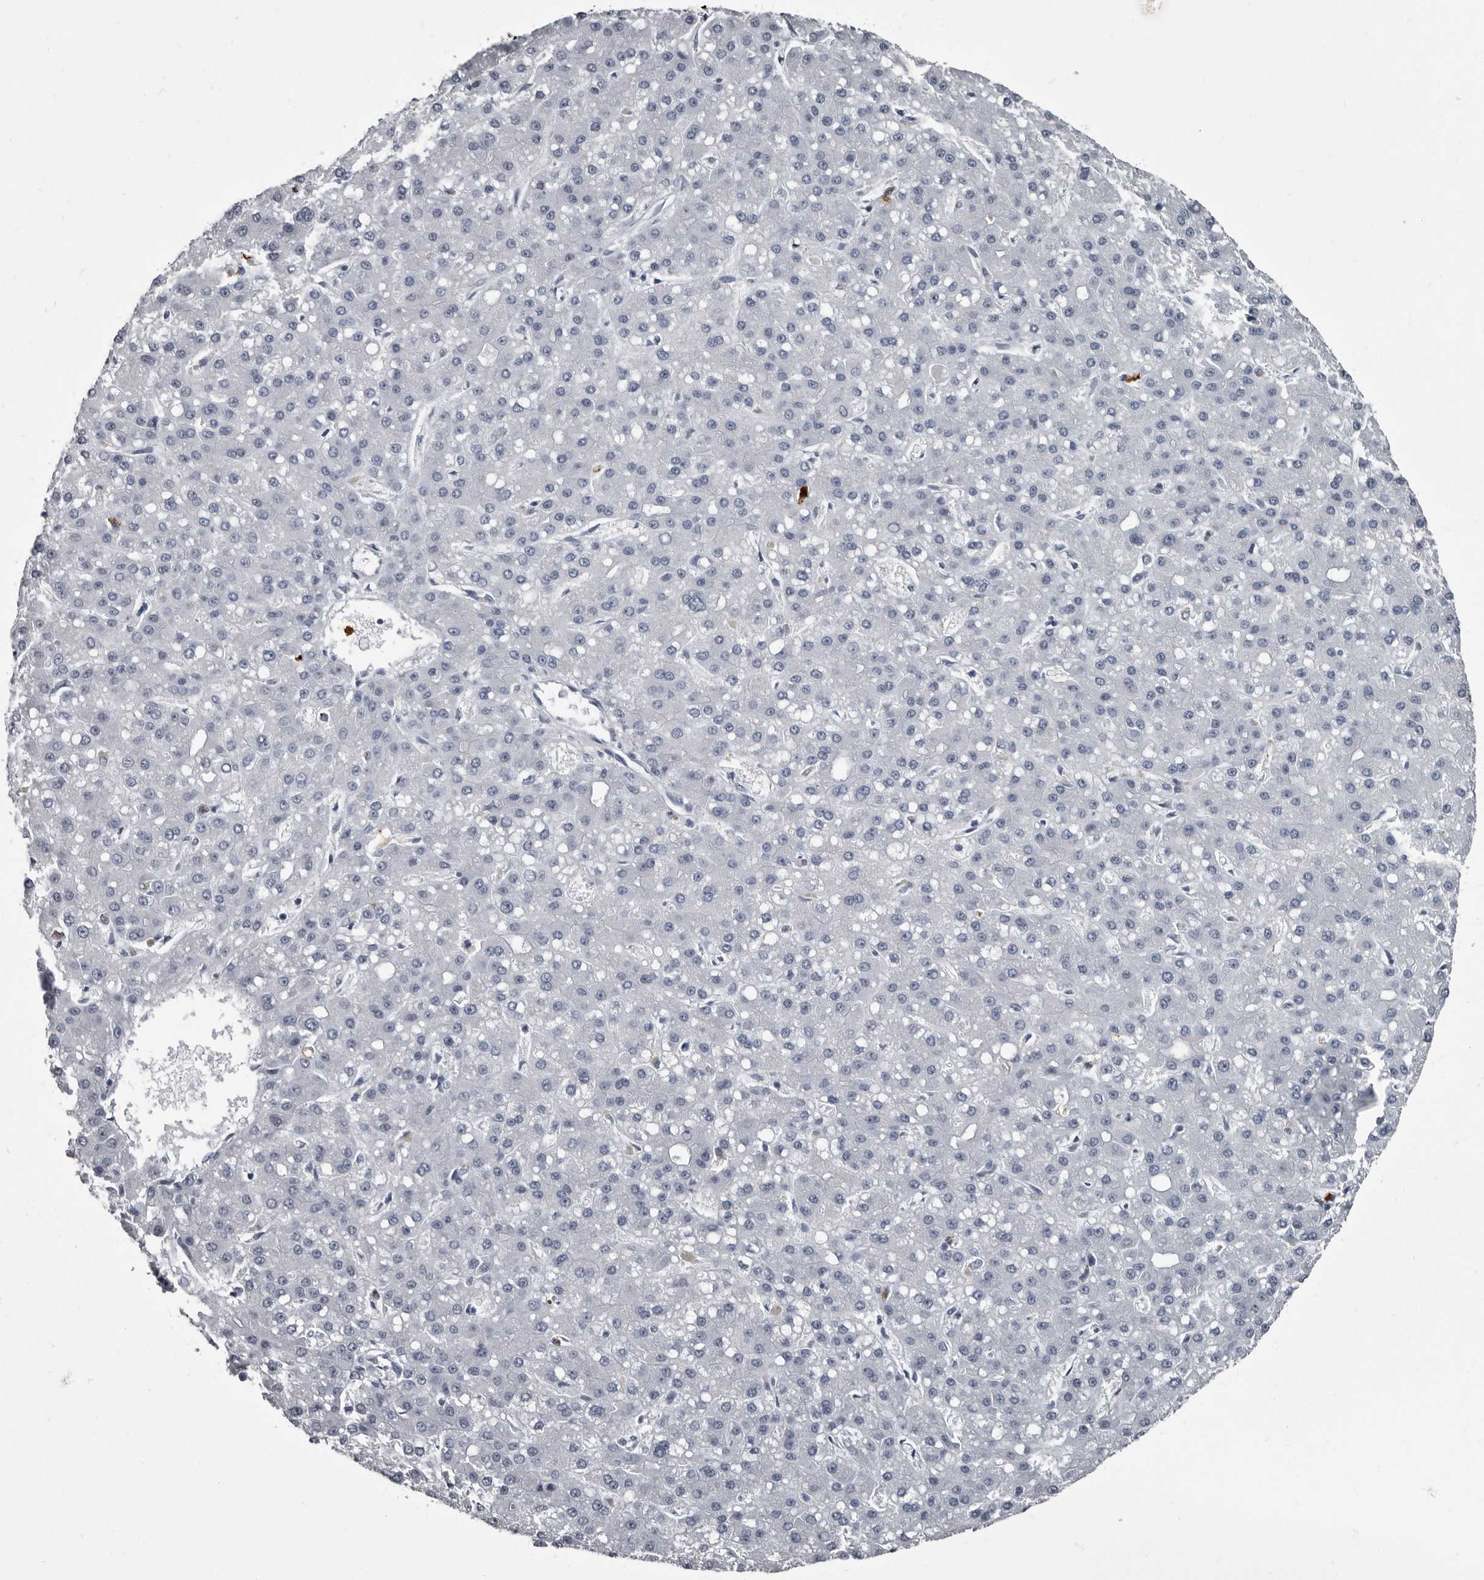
{"staining": {"intensity": "negative", "quantity": "none", "location": "none"}, "tissue": "liver cancer", "cell_type": "Tumor cells", "image_type": "cancer", "snomed": [{"axis": "morphology", "description": "Carcinoma, Hepatocellular, NOS"}, {"axis": "topography", "description": "Liver"}], "caption": "Histopathology image shows no protein staining in tumor cells of hepatocellular carcinoma (liver) tissue.", "gene": "TPD52L1", "patient": {"sex": "male", "age": 67}}